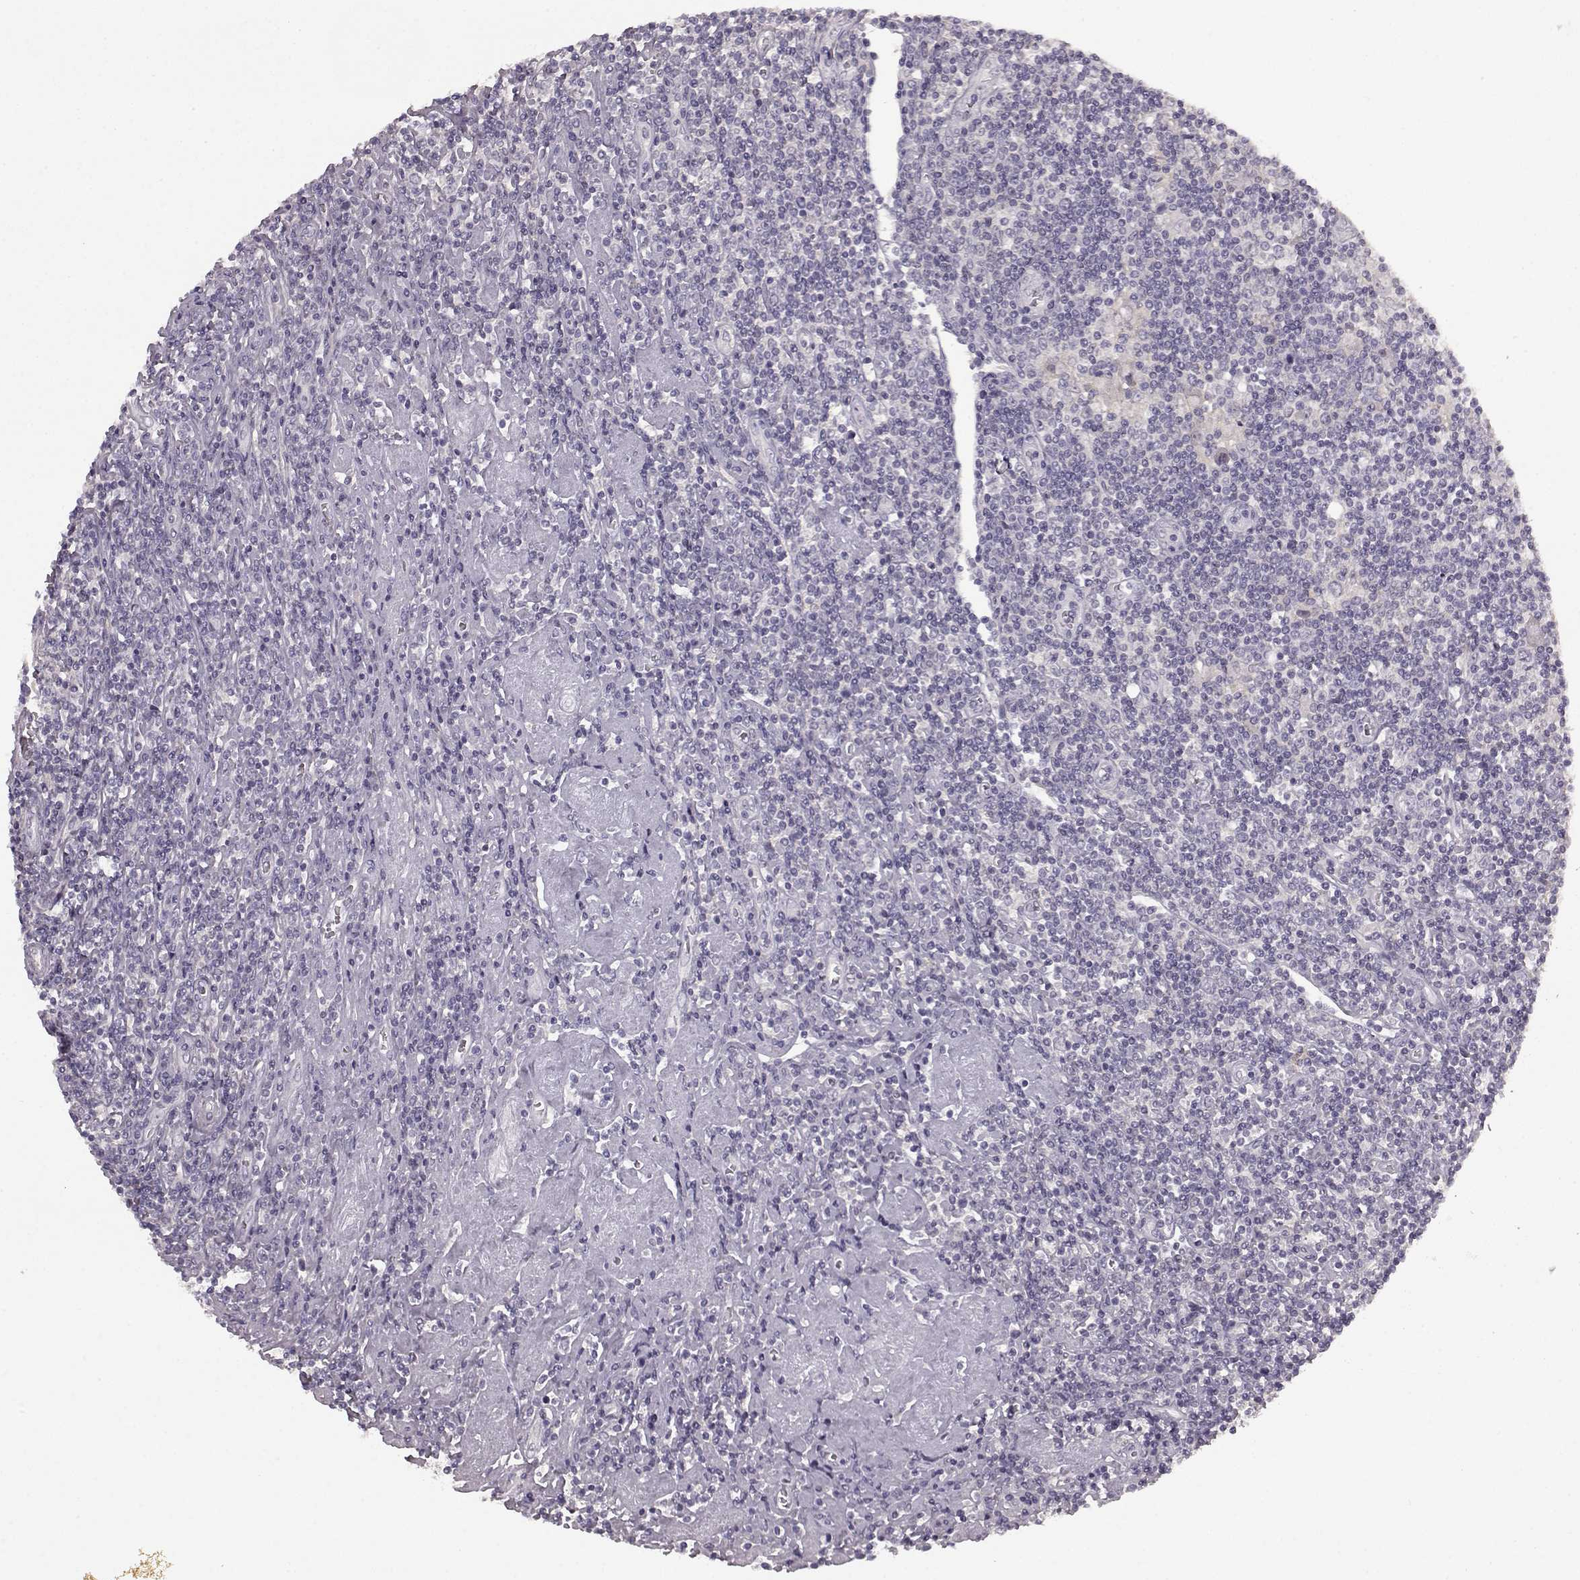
{"staining": {"intensity": "negative", "quantity": "none", "location": "none"}, "tissue": "lymphoma", "cell_type": "Tumor cells", "image_type": "cancer", "snomed": [{"axis": "morphology", "description": "Hodgkin's disease, NOS"}, {"axis": "topography", "description": "Lymph node"}], "caption": "Tumor cells are negative for brown protein staining in lymphoma.", "gene": "KRT85", "patient": {"sex": "male", "age": 40}}